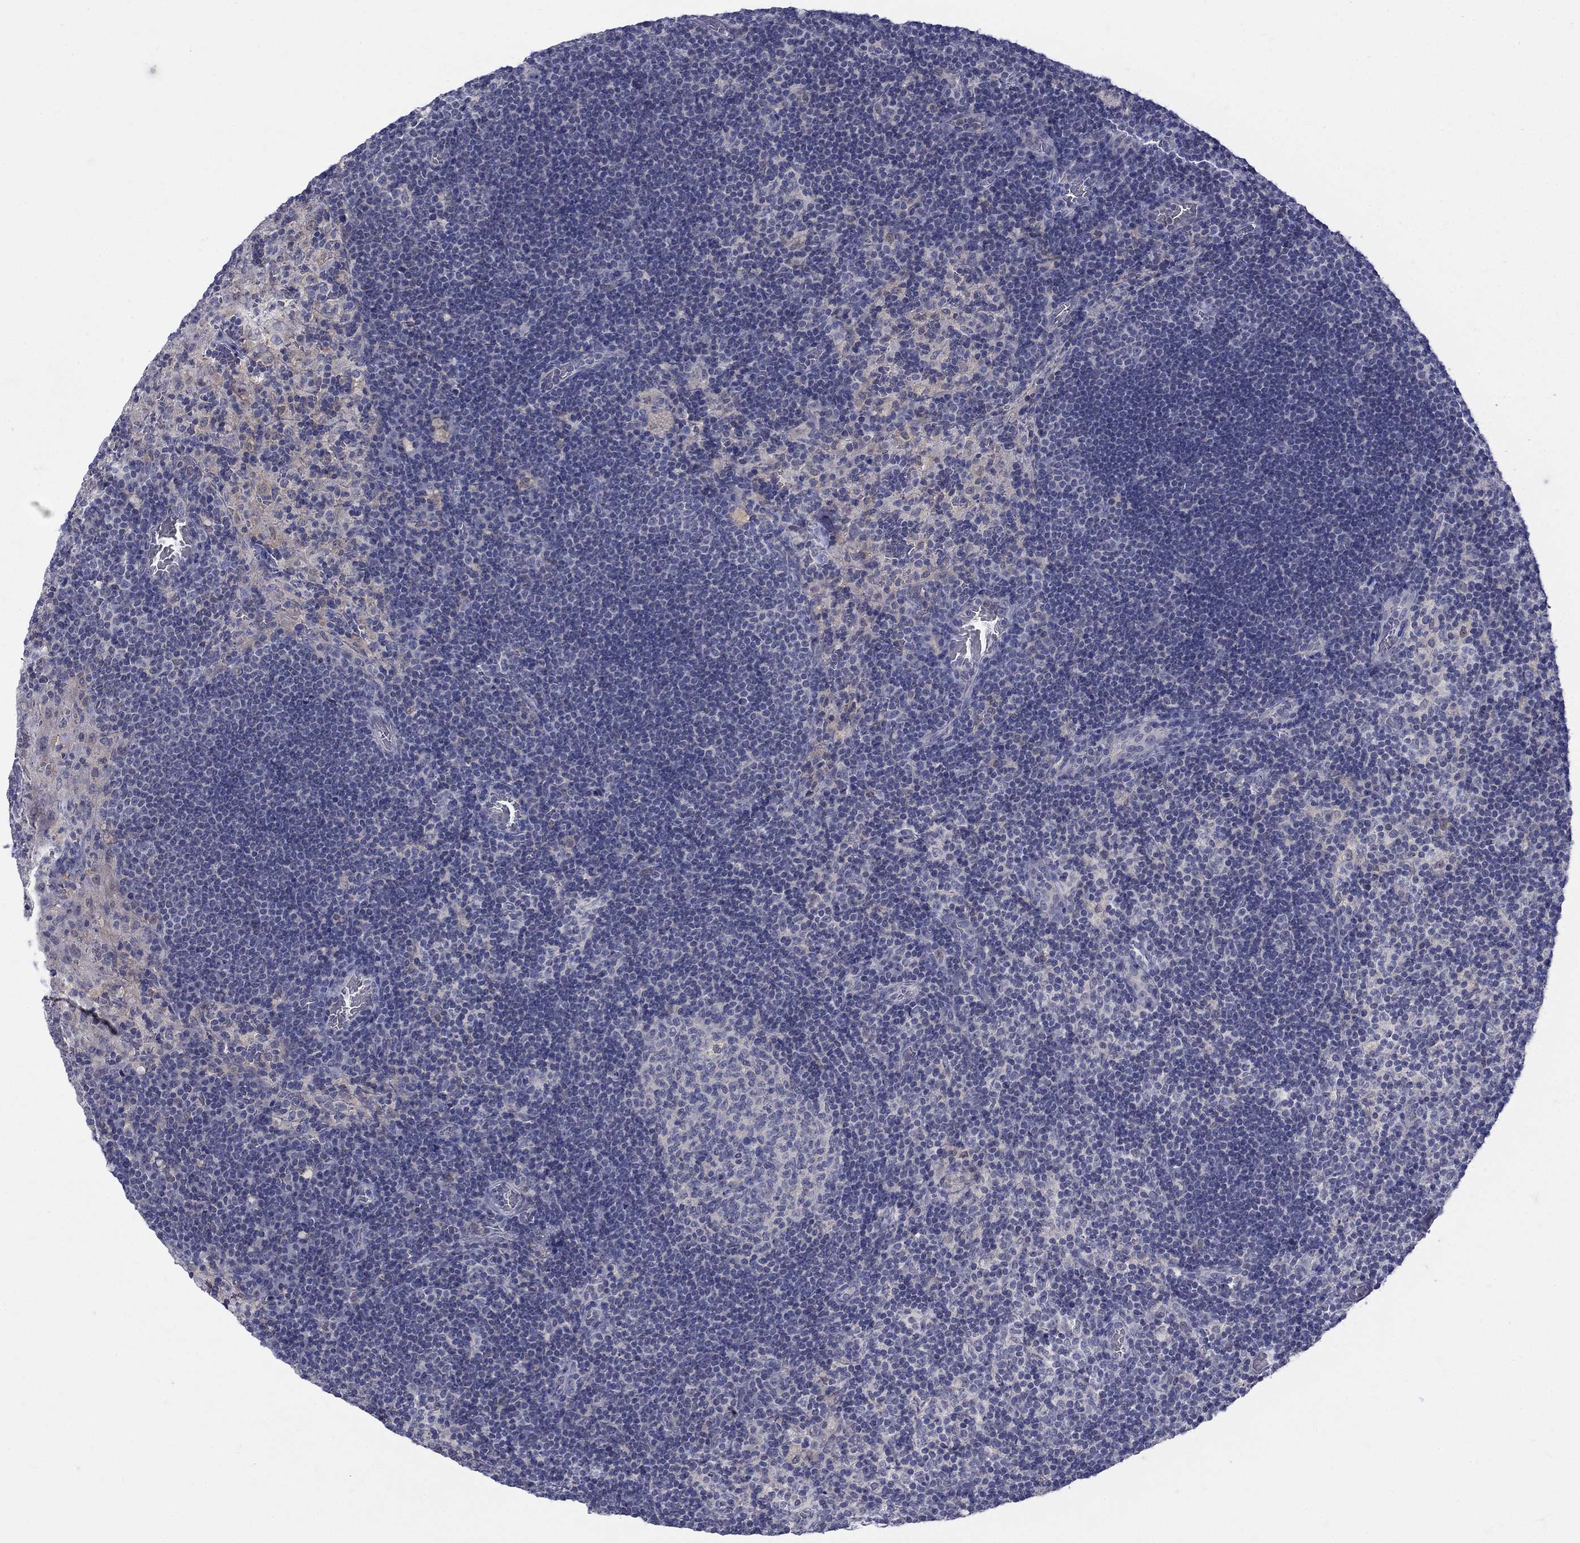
{"staining": {"intensity": "negative", "quantity": "none", "location": "none"}, "tissue": "lymph node", "cell_type": "Germinal center cells", "image_type": "normal", "snomed": [{"axis": "morphology", "description": "Normal tissue, NOS"}, {"axis": "topography", "description": "Lymph node"}], "caption": "Histopathology image shows no protein positivity in germinal center cells of benign lymph node.", "gene": "EGFLAM", "patient": {"sex": "male", "age": 63}}